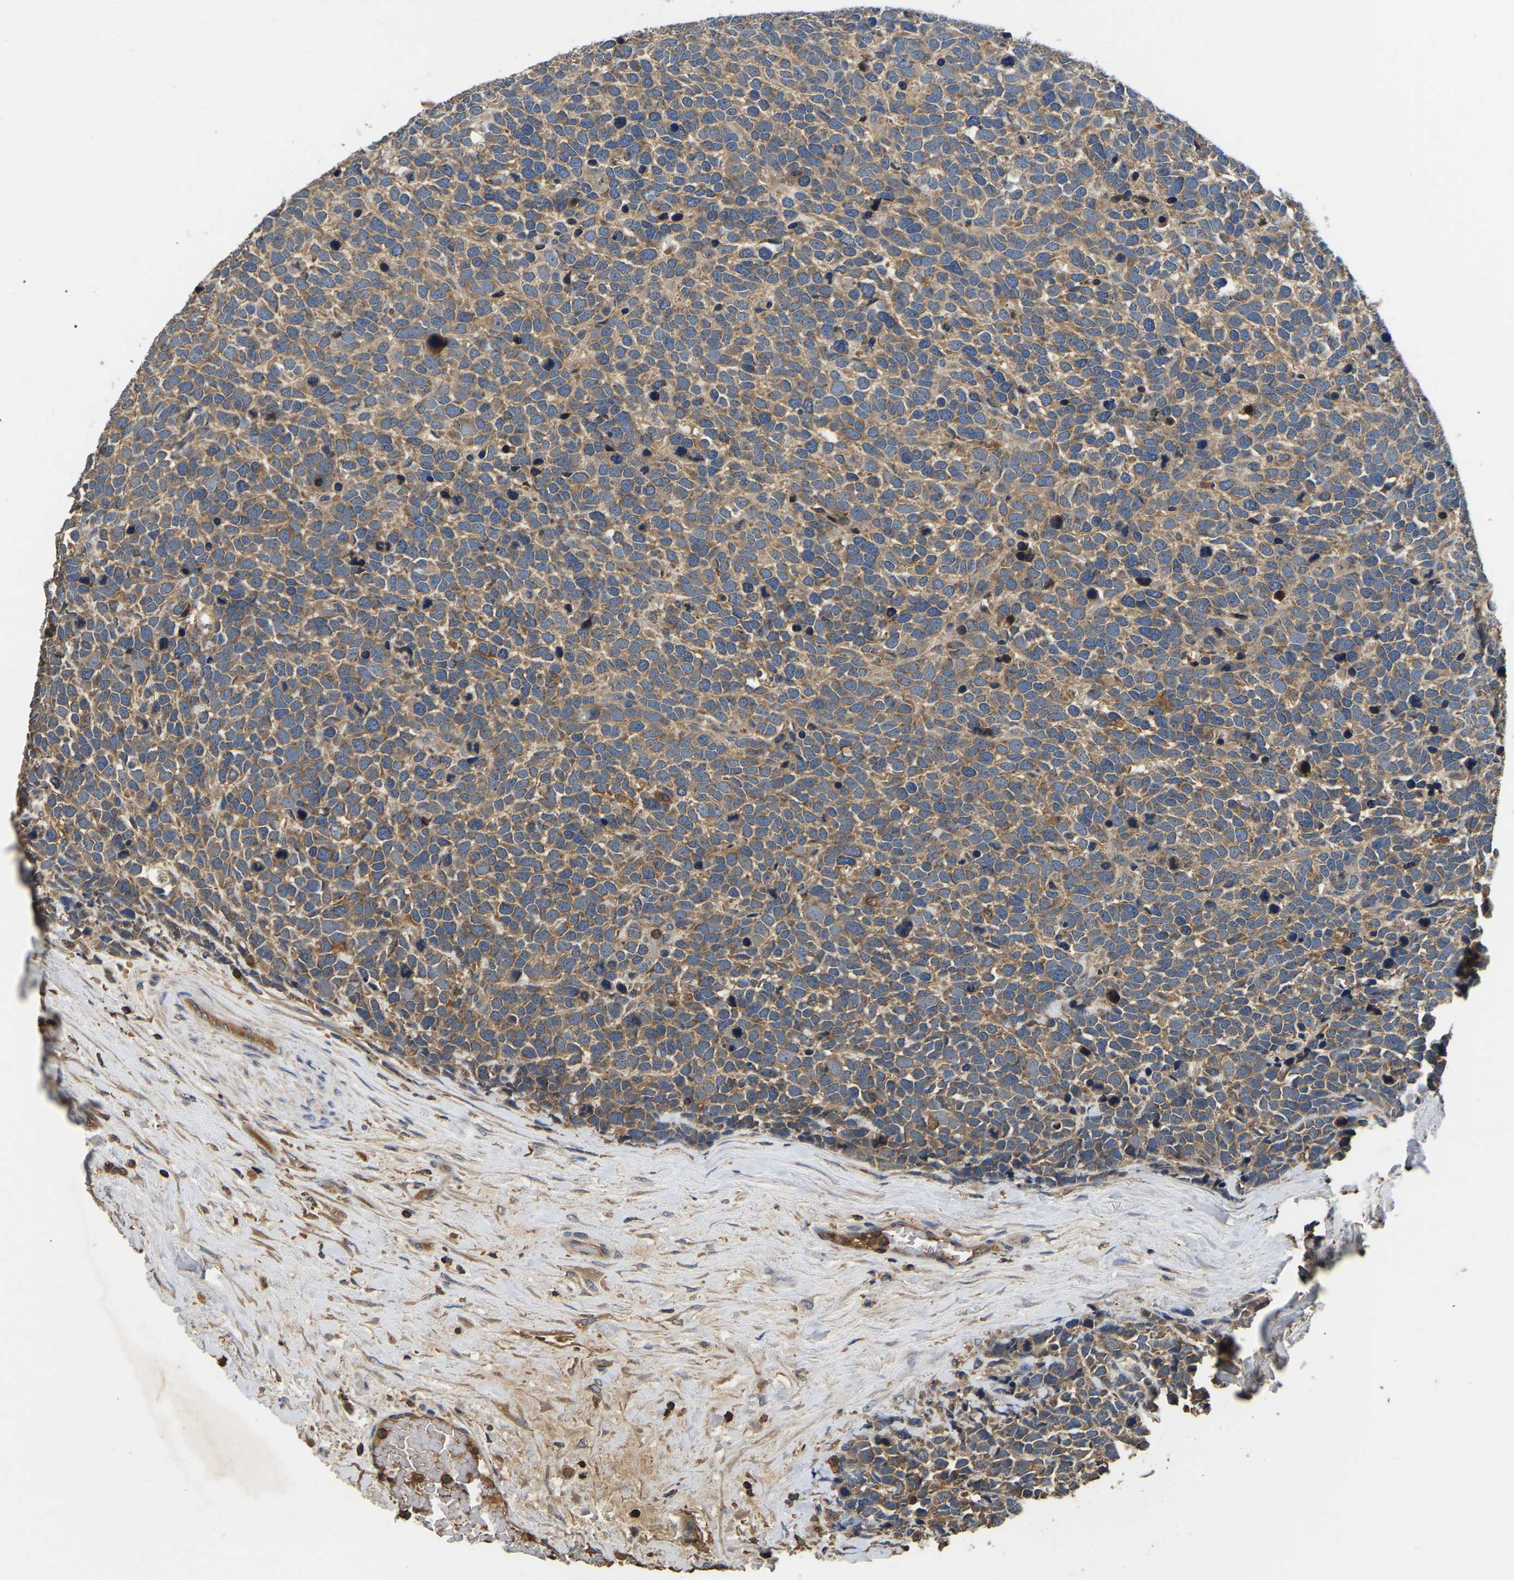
{"staining": {"intensity": "weak", "quantity": ">75%", "location": "cytoplasmic/membranous"}, "tissue": "urothelial cancer", "cell_type": "Tumor cells", "image_type": "cancer", "snomed": [{"axis": "morphology", "description": "Urothelial carcinoma, High grade"}, {"axis": "topography", "description": "Urinary bladder"}], "caption": "Brown immunohistochemical staining in urothelial cancer displays weak cytoplasmic/membranous staining in approximately >75% of tumor cells.", "gene": "SMPD2", "patient": {"sex": "female", "age": 82}}